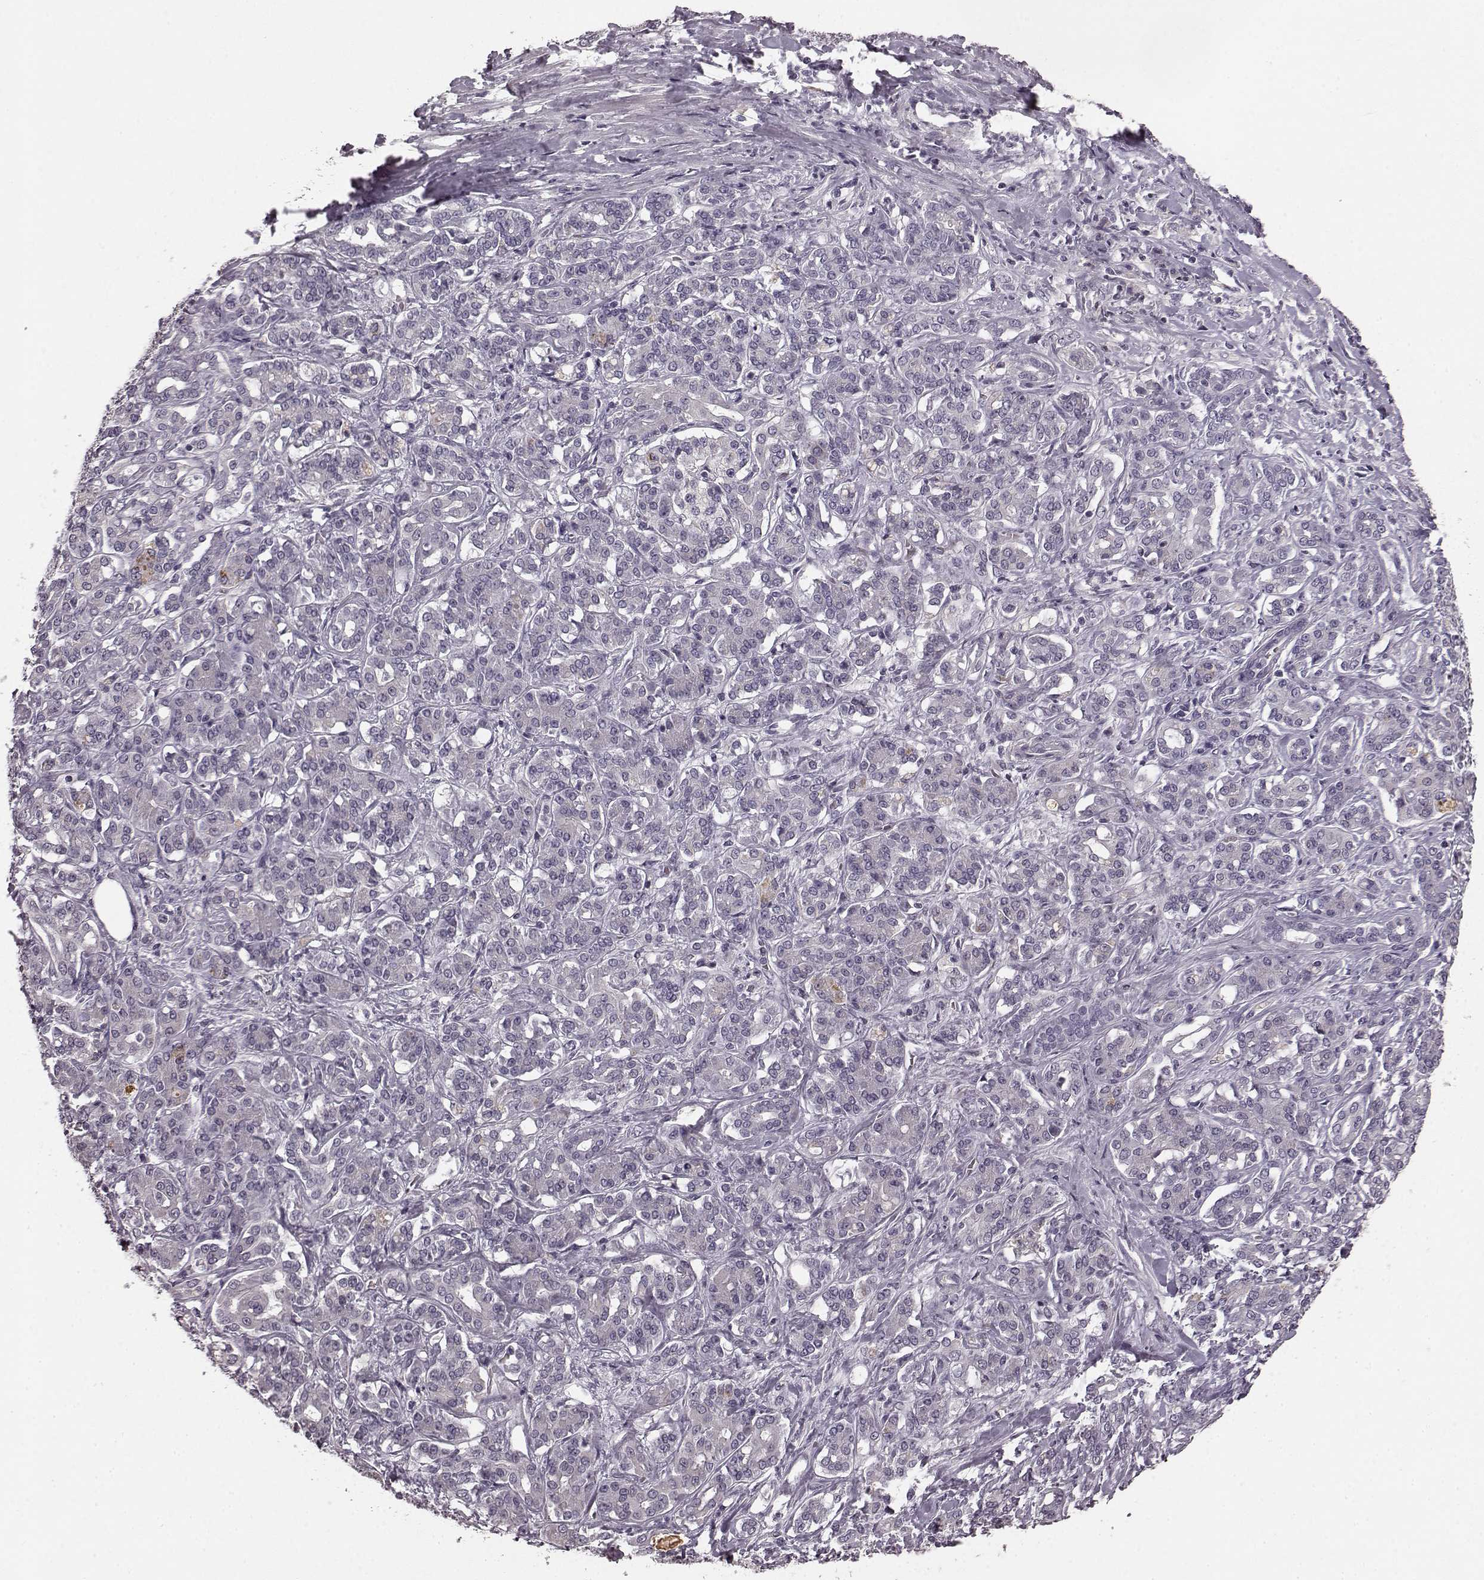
{"staining": {"intensity": "negative", "quantity": "none", "location": "none"}, "tissue": "pancreatic cancer", "cell_type": "Tumor cells", "image_type": "cancer", "snomed": [{"axis": "morphology", "description": "Normal tissue, NOS"}, {"axis": "morphology", "description": "Inflammation, NOS"}, {"axis": "morphology", "description": "Adenocarcinoma, NOS"}, {"axis": "topography", "description": "Pancreas"}], "caption": "Tumor cells show no significant staining in pancreatic cancer (adenocarcinoma).", "gene": "RIT2", "patient": {"sex": "male", "age": 57}}